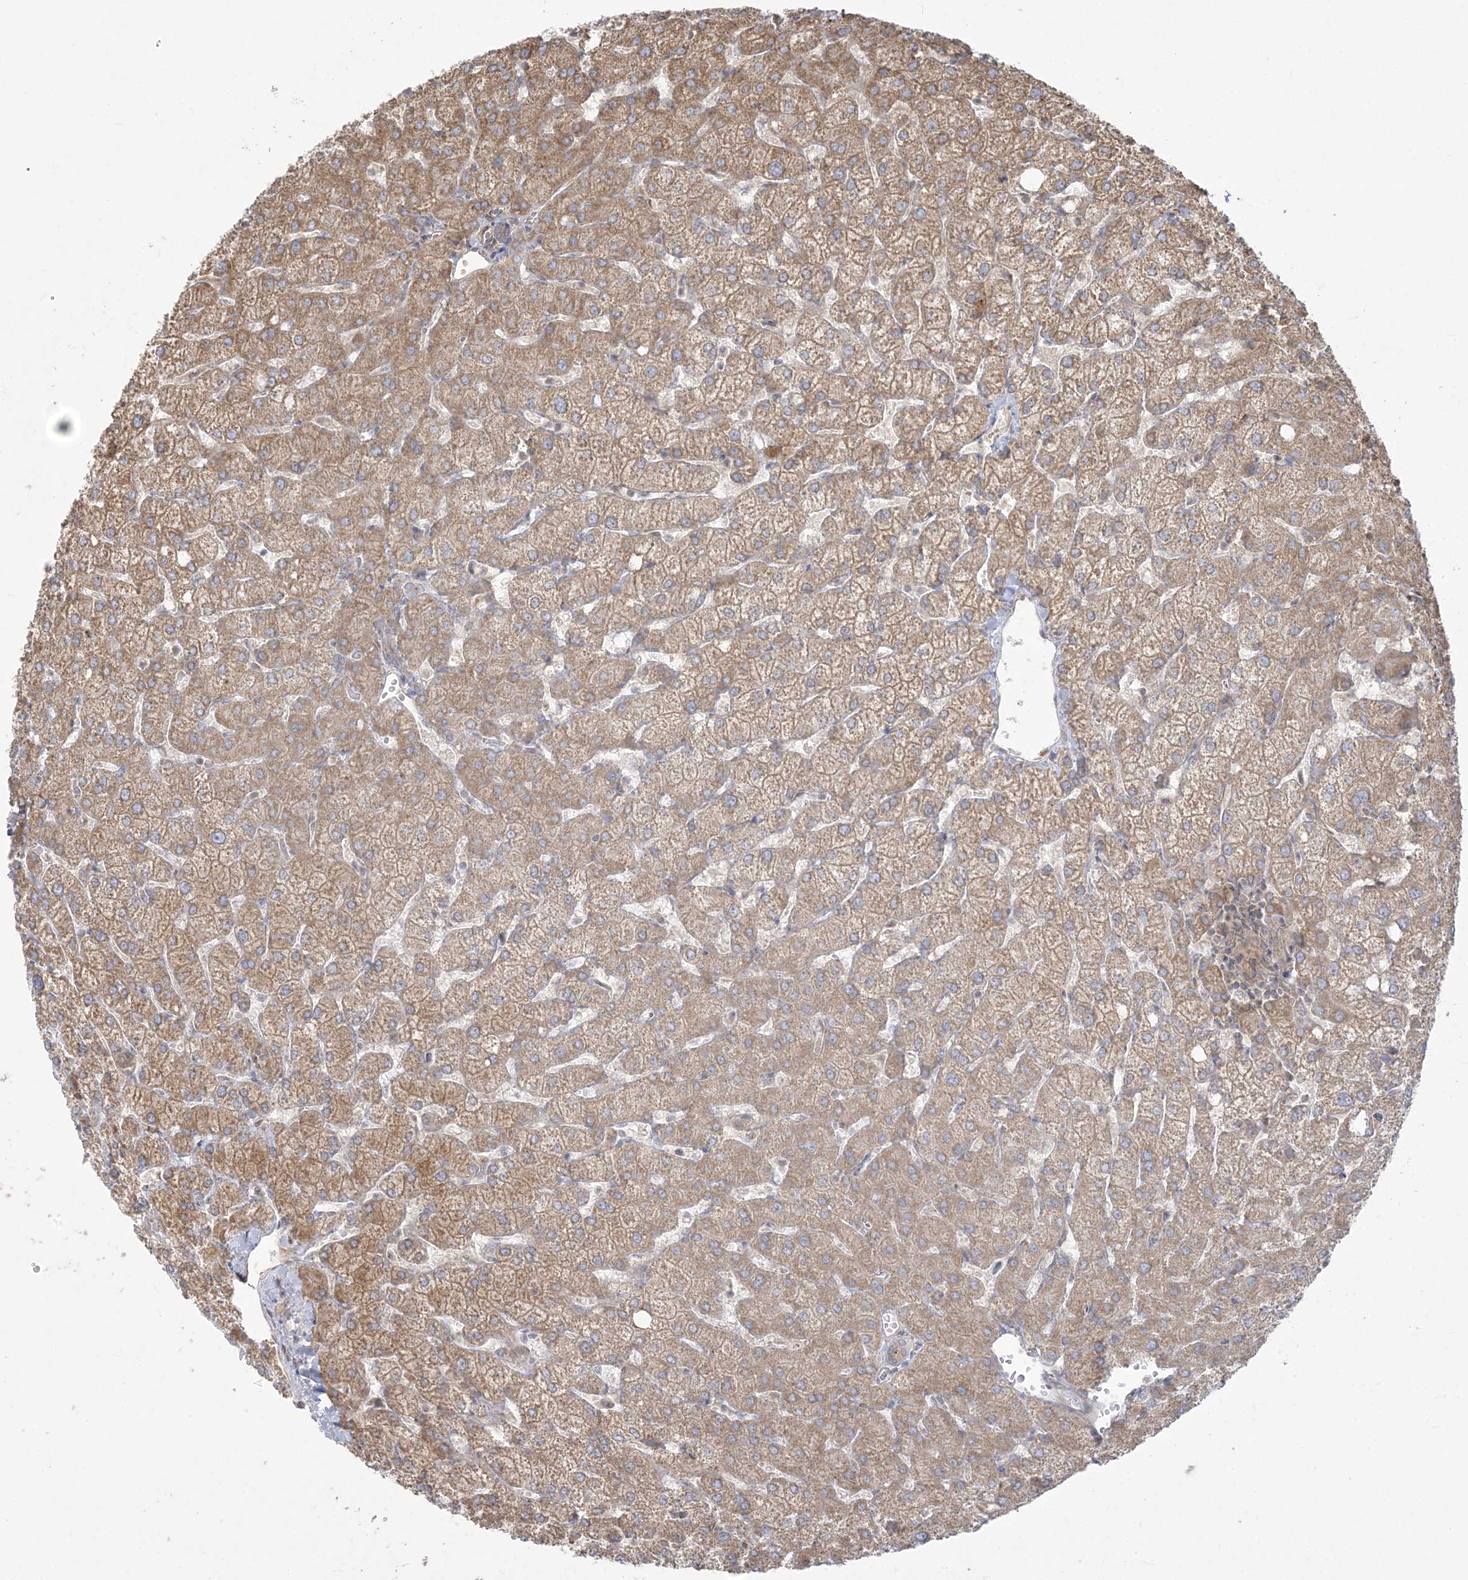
{"staining": {"intensity": "weak", "quantity": "25%-75%", "location": "cytoplasmic/membranous"}, "tissue": "liver", "cell_type": "Cholangiocytes", "image_type": "normal", "snomed": [{"axis": "morphology", "description": "Normal tissue, NOS"}, {"axis": "topography", "description": "Liver"}], "caption": "This histopathology image exhibits immunohistochemistry staining of benign liver, with low weak cytoplasmic/membranous staining in approximately 25%-75% of cholangiocytes.", "gene": "ZC3H6", "patient": {"sex": "female", "age": 54}}